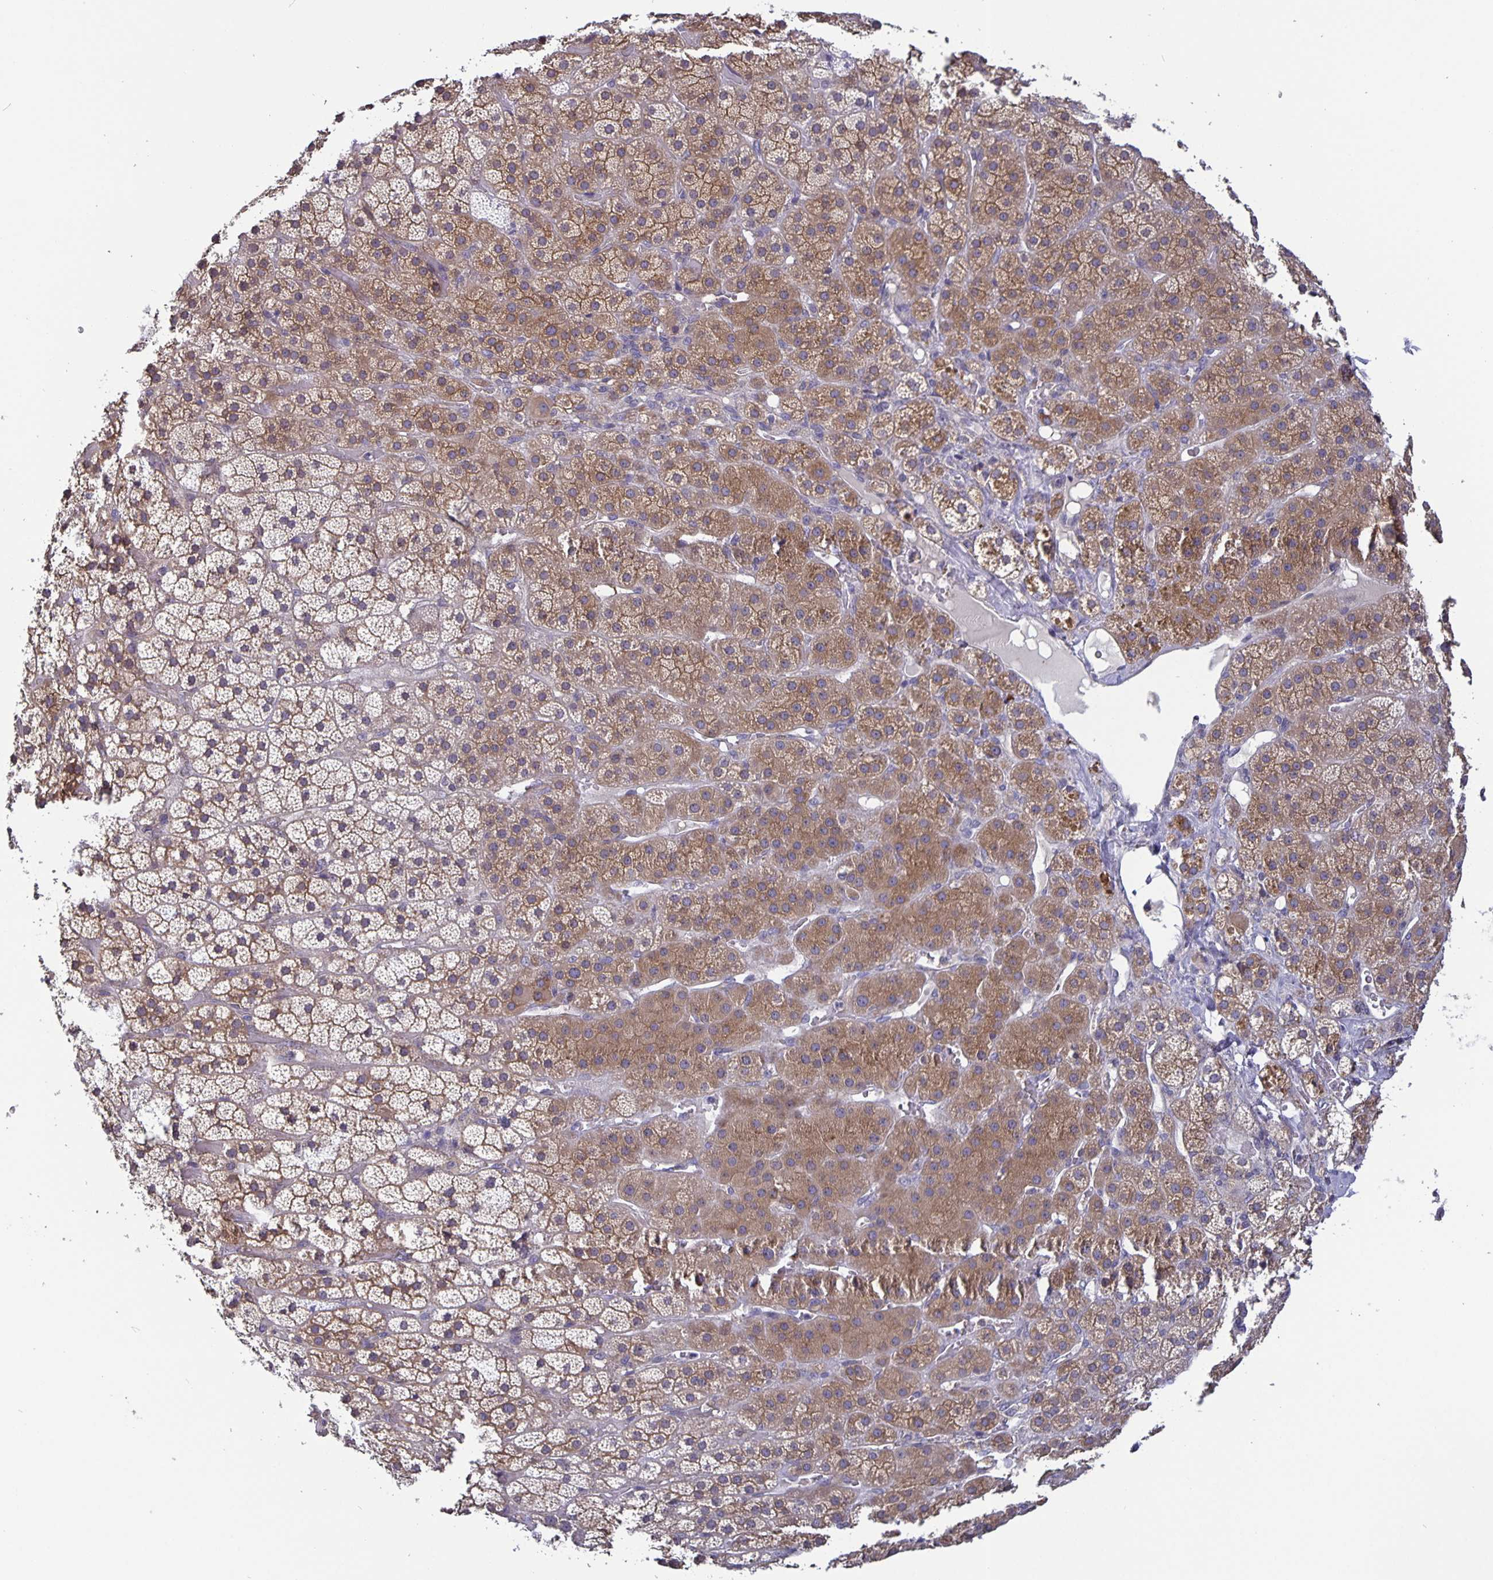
{"staining": {"intensity": "moderate", "quantity": "25%-75%", "location": "cytoplasmic/membranous"}, "tissue": "adrenal gland", "cell_type": "Glandular cells", "image_type": "normal", "snomed": [{"axis": "morphology", "description": "Normal tissue, NOS"}, {"axis": "topography", "description": "Adrenal gland"}], "caption": "Protein expression by immunohistochemistry reveals moderate cytoplasmic/membranous staining in approximately 25%-75% of glandular cells in benign adrenal gland.", "gene": "FEM1C", "patient": {"sex": "male", "age": 57}}